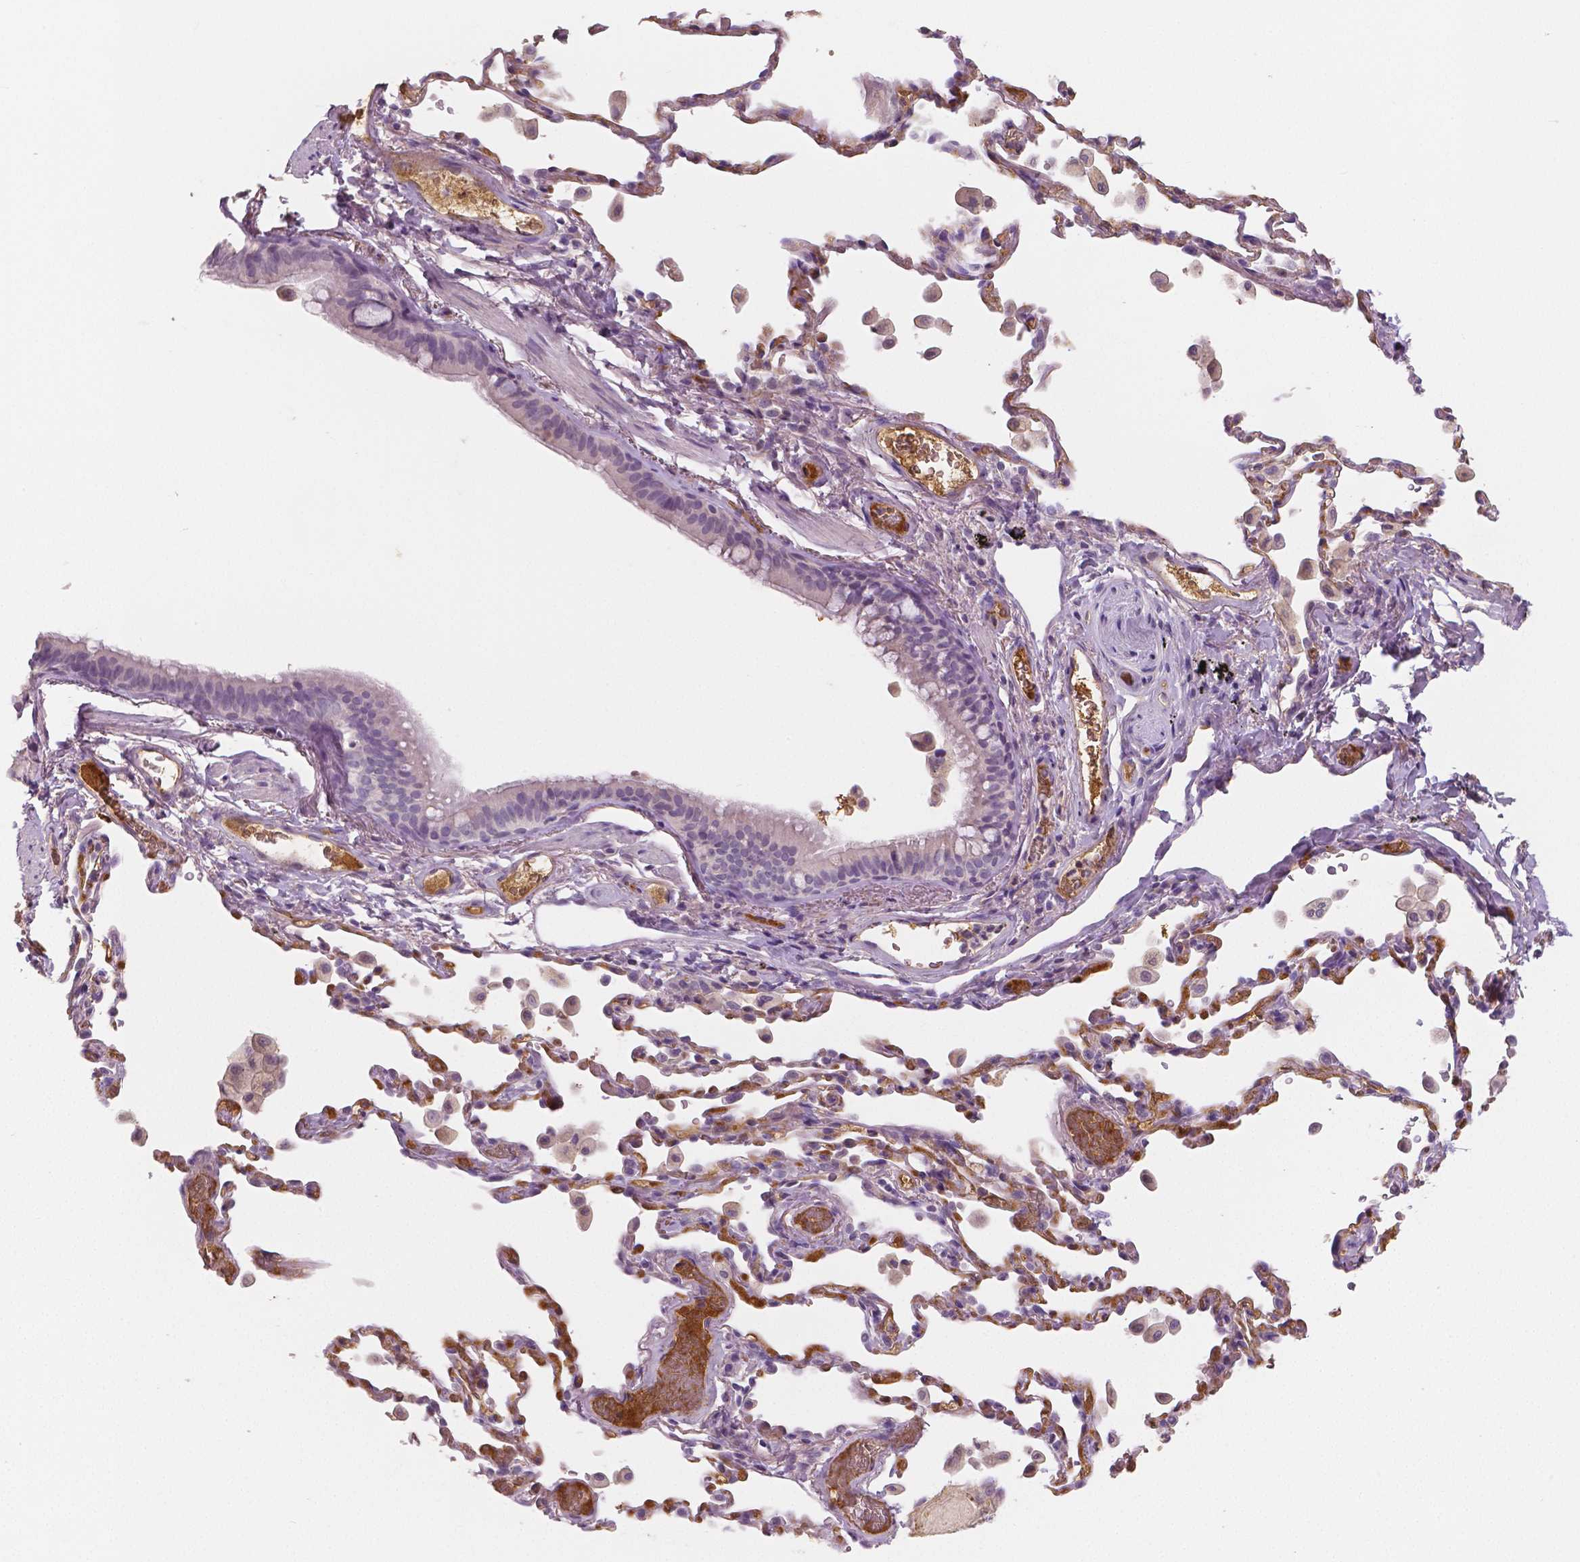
{"staining": {"intensity": "negative", "quantity": "none", "location": "none"}, "tissue": "bronchus", "cell_type": "Respiratory epithelial cells", "image_type": "normal", "snomed": [{"axis": "morphology", "description": "Normal tissue, NOS"}, {"axis": "topography", "description": "Bronchus"}, {"axis": "topography", "description": "Lung"}], "caption": "Immunohistochemical staining of normal bronchus reveals no significant staining in respiratory epithelial cells. (Stains: DAB (3,3'-diaminobenzidine) immunohistochemistry (IHC) with hematoxylin counter stain, Microscopy: brightfield microscopy at high magnification).", "gene": "APOA4", "patient": {"sex": "male", "age": 54}}